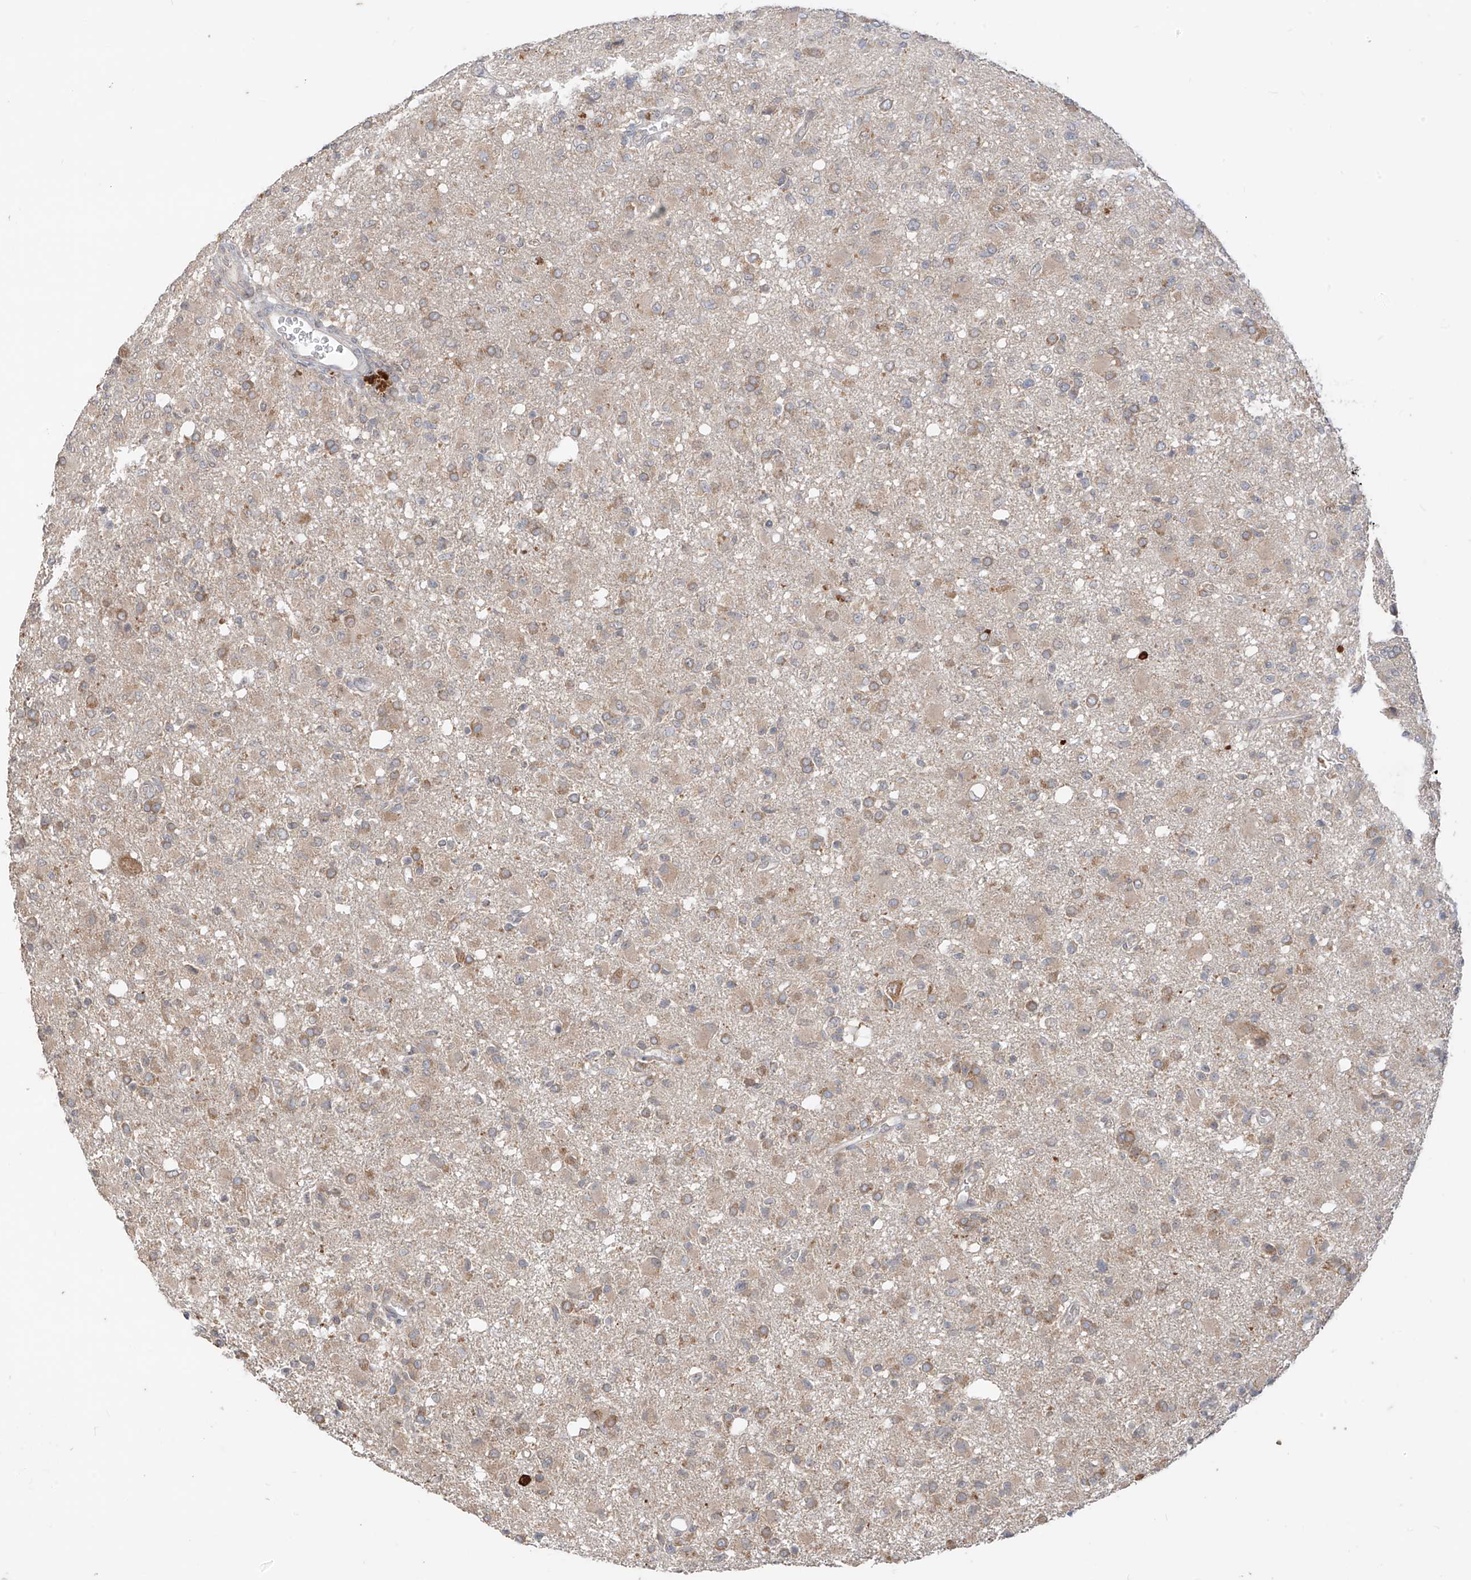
{"staining": {"intensity": "weak", "quantity": "25%-75%", "location": "cytoplasmic/membranous"}, "tissue": "glioma", "cell_type": "Tumor cells", "image_type": "cancer", "snomed": [{"axis": "morphology", "description": "Glioma, malignant, High grade"}, {"axis": "topography", "description": "Brain"}], "caption": "Immunohistochemistry image of human malignant high-grade glioma stained for a protein (brown), which displays low levels of weak cytoplasmic/membranous staining in approximately 25%-75% of tumor cells.", "gene": "MTUS2", "patient": {"sex": "female", "age": 57}}